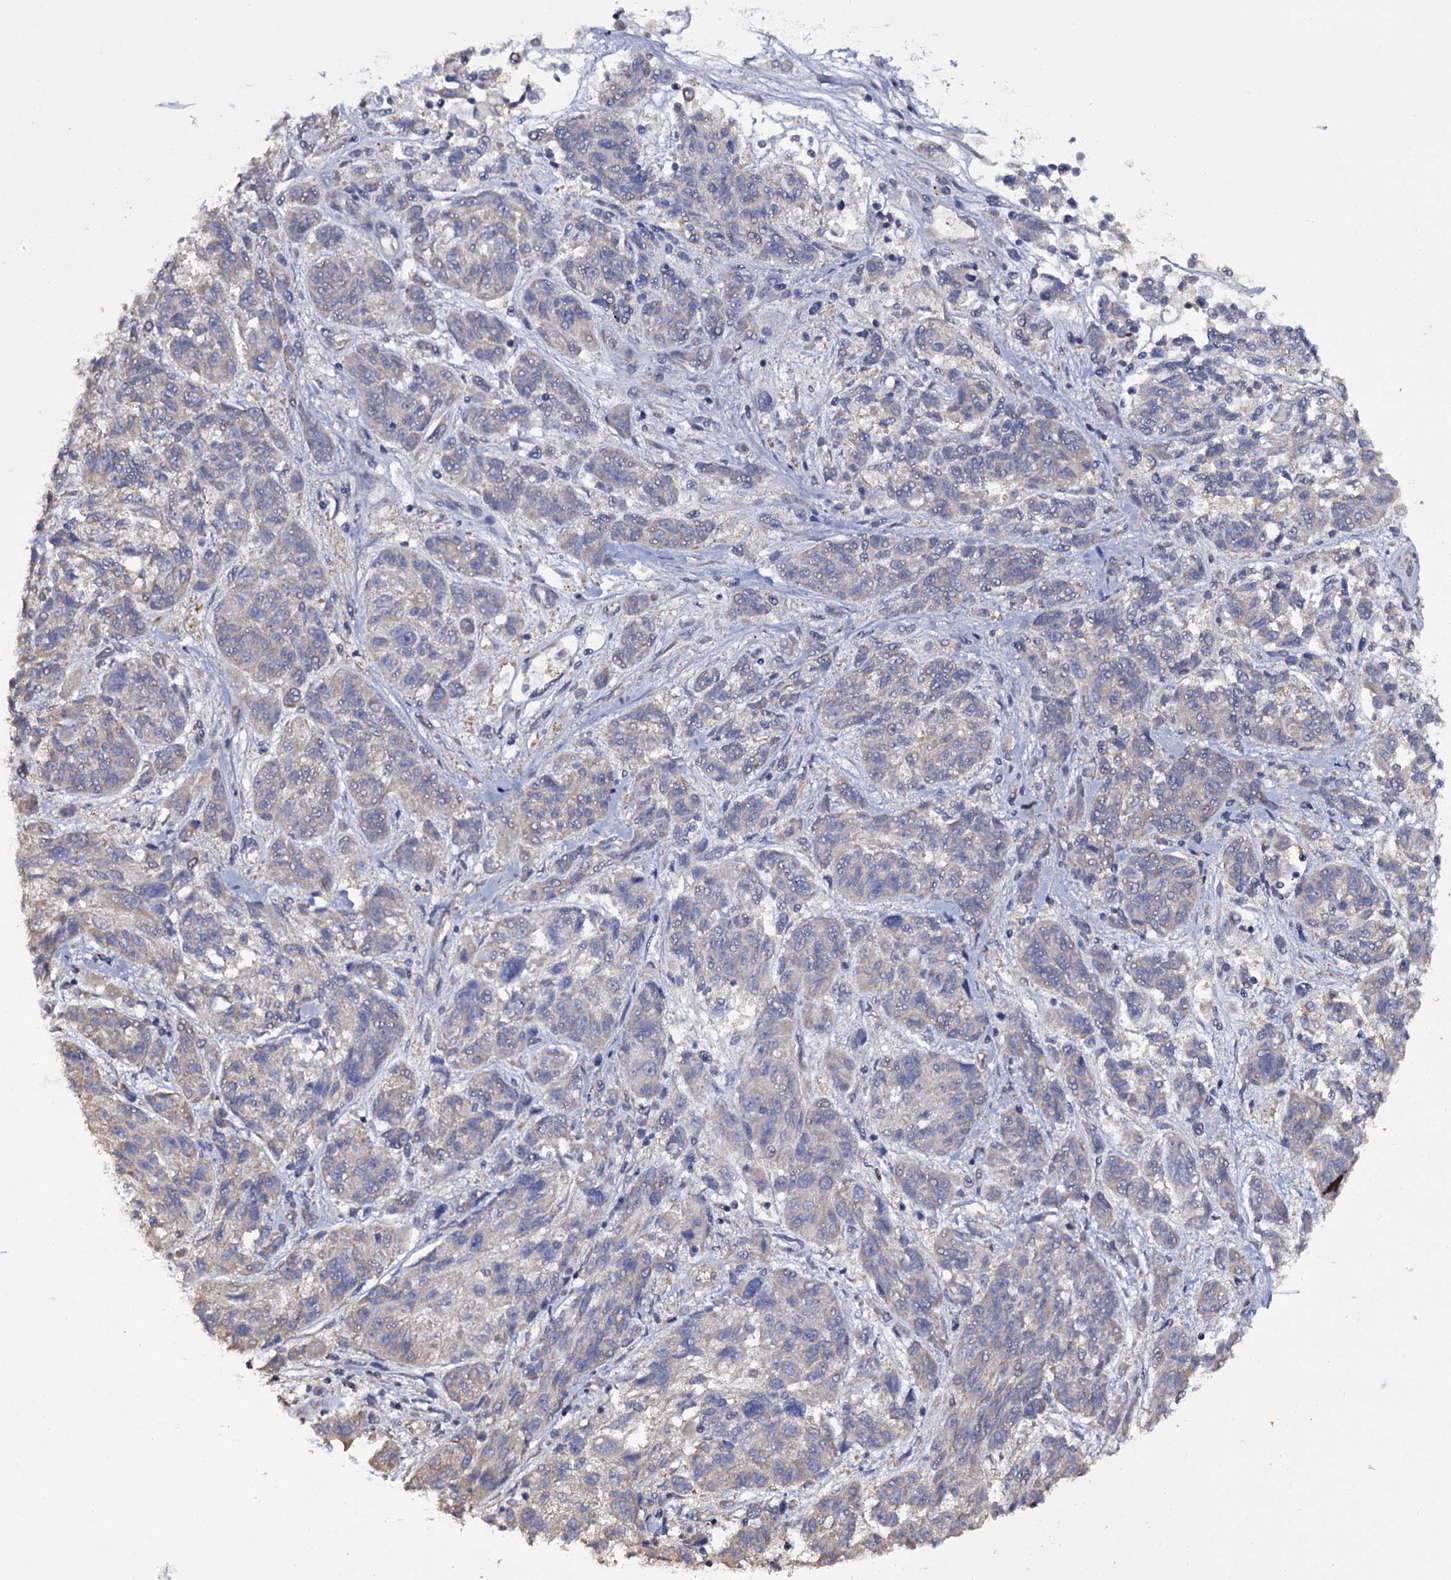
{"staining": {"intensity": "weak", "quantity": "<25%", "location": "cytoplasmic/membranous"}, "tissue": "melanoma", "cell_type": "Tumor cells", "image_type": "cancer", "snomed": [{"axis": "morphology", "description": "Malignant melanoma, NOS"}, {"axis": "topography", "description": "Skin"}], "caption": "A high-resolution histopathology image shows immunohistochemistry staining of malignant melanoma, which reveals no significant staining in tumor cells. (DAB immunohistochemistry visualized using brightfield microscopy, high magnification).", "gene": "TTC23", "patient": {"sex": "male", "age": 53}}